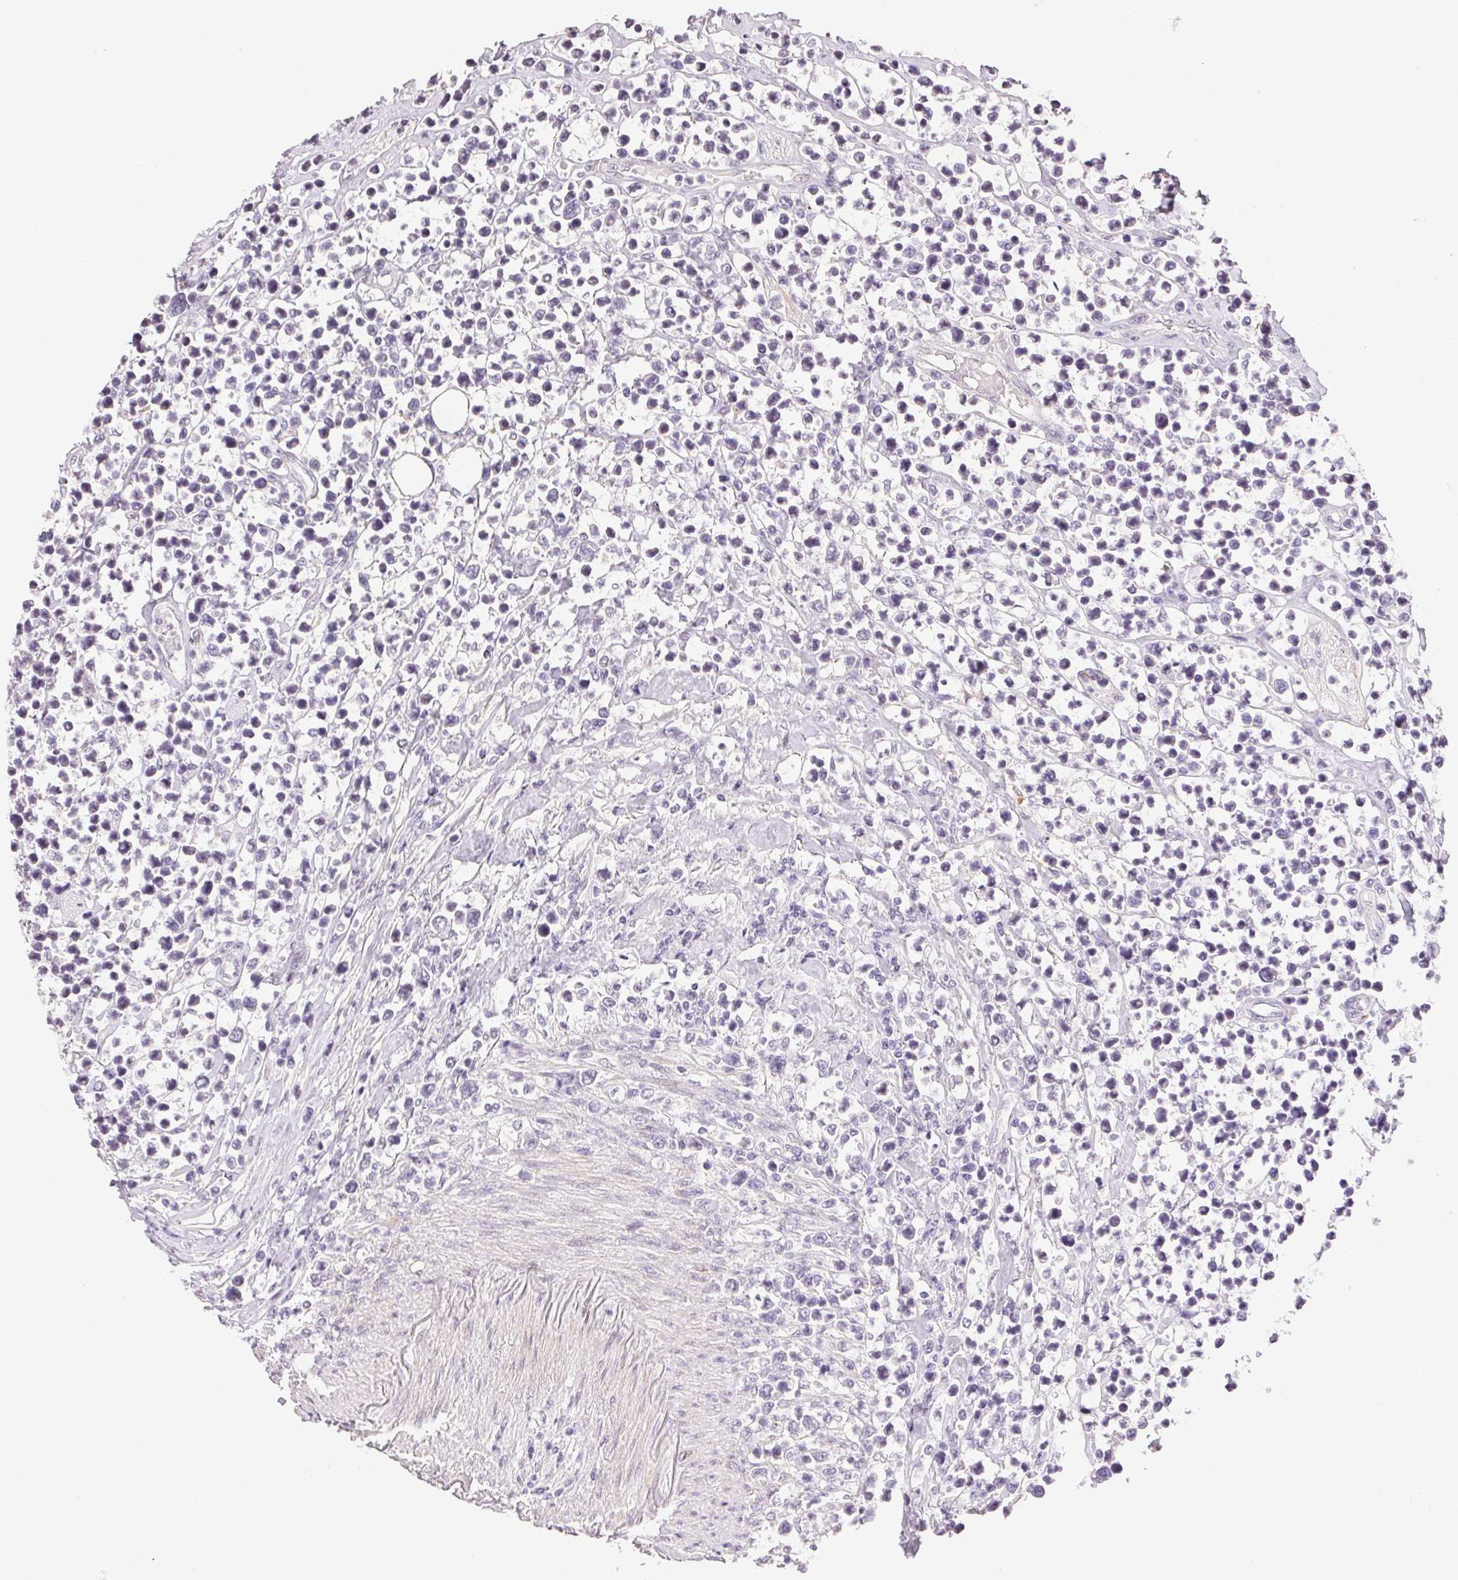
{"staining": {"intensity": "negative", "quantity": "none", "location": "none"}, "tissue": "lymphoma", "cell_type": "Tumor cells", "image_type": "cancer", "snomed": [{"axis": "morphology", "description": "Malignant lymphoma, non-Hodgkin's type, High grade"}, {"axis": "topography", "description": "Soft tissue"}], "caption": "High power microscopy photomicrograph of an immunohistochemistry photomicrograph of malignant lymphoma, non-Hodgkin's type (high-grade), revealing no significant expression in tumor cells. Nuclei are stained in blue.", "gene": "GYG2", "patient": {"sex": "female", "age": 56}}